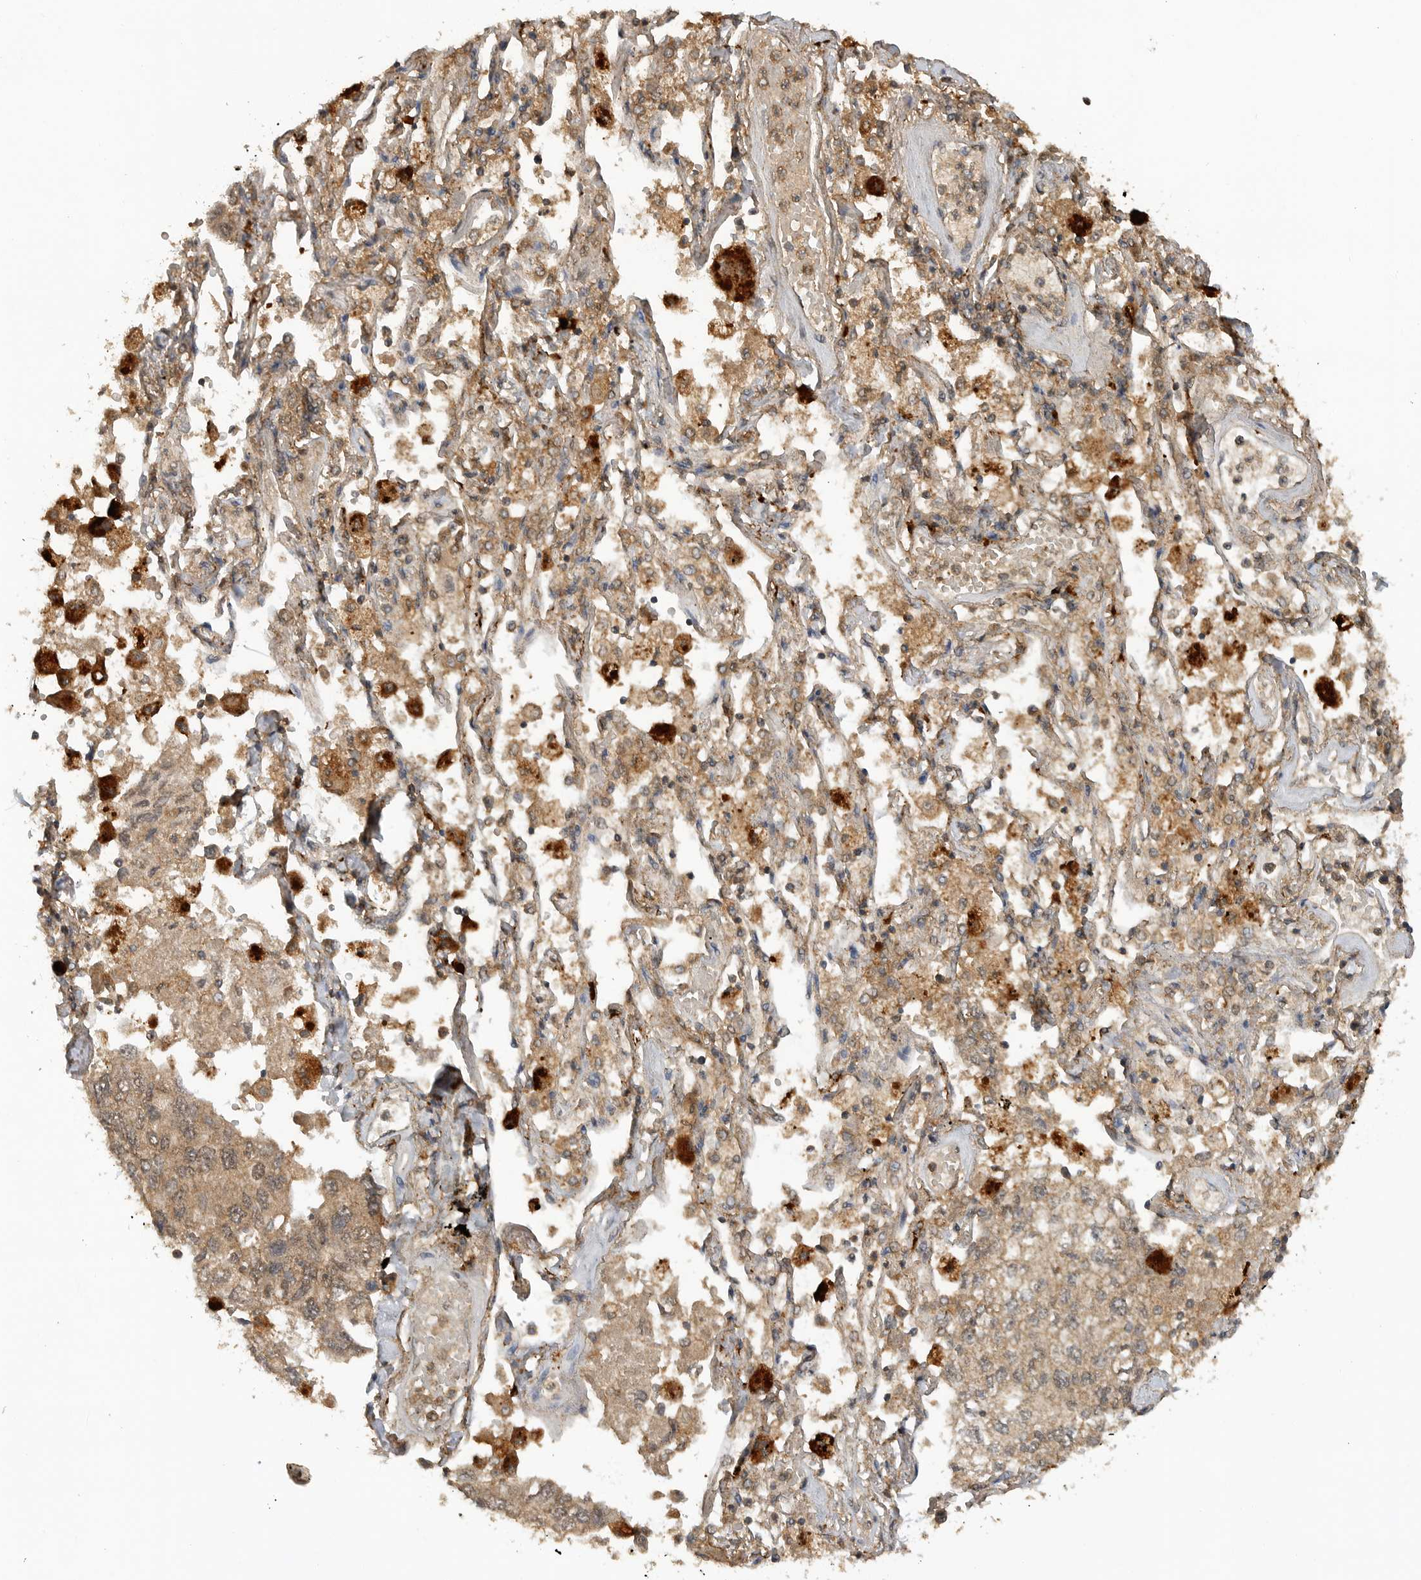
{"staining": {"intensity": "weak", "quantity": ">75%", "location": "cytoplasmic/membranous"}, "tissue": "lung cancer", "cell_type": "Tumor cells", "image_type": "cancer", "snomed": [{"axis": "morphology", "description": "Adenocarcinoma, NOS"}, {"axis": "topography", "description": "Lung"}], "caption": "Adenocarcinoma (lung) tissue reveals weak cytoplasmic/membranous staining in about >75% of tumor cells, visualized by immunohistochemistry.", "gene": "ICOSLG", "patient": {"sex": "male", "age": 63}}